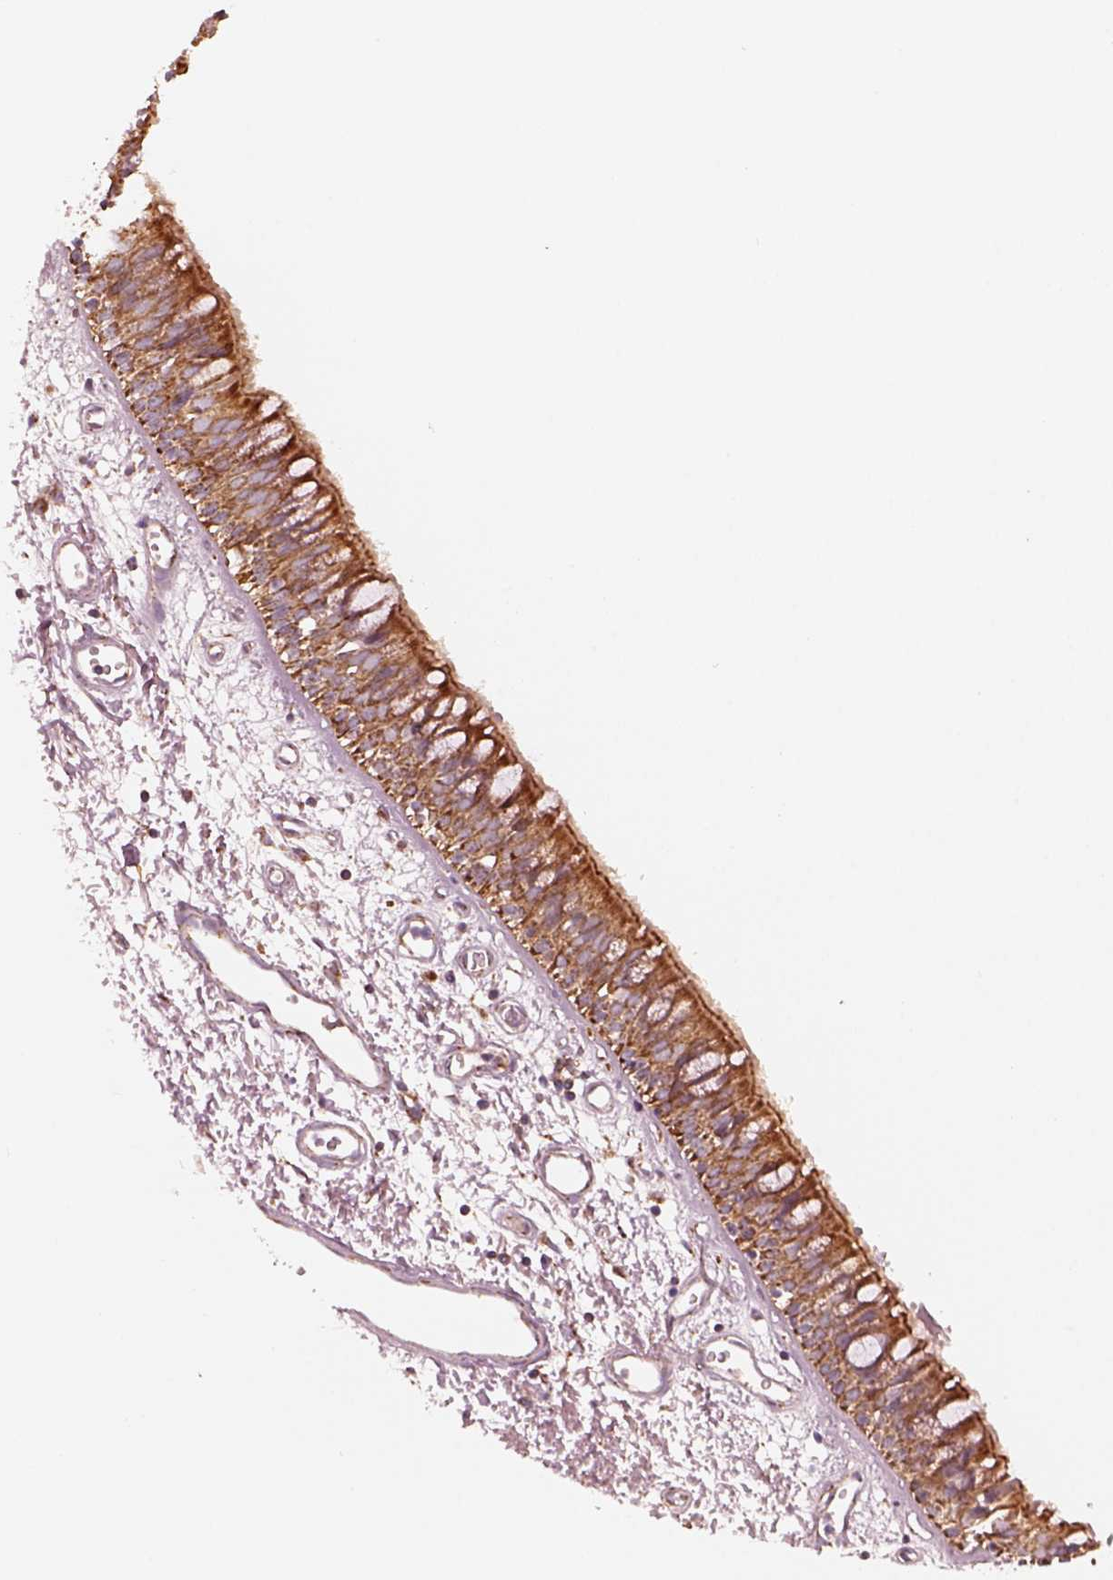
{"staining": {"intensity": "moderate", "quantity": ">75%", "location": "cytoplasmic/membranous"}, "tissue": "bronchus", "cell_type": "Respiratory epithelial cells", "image_type": "normal", "snomed": [{"axis": "morphology", "description": "Normal tissue, NOS"}, {"axis": "morphology", "description": "Squamous cell carcinoma, NOS"}, {"axis": "topography", "description": "Cartilage tissue"}, {"axis": "topography", "description": "Bronchus"}, {"axis": "topography", "description": "Lung"}], "caption": "Protein staining exhibits moderate cytoplasmic/membranous staining in approximately >75% of respiratory epithelial cells in normal bronchus.", "gene": "NDUFB10", "patient": {"sex": "male", "age": 66}}